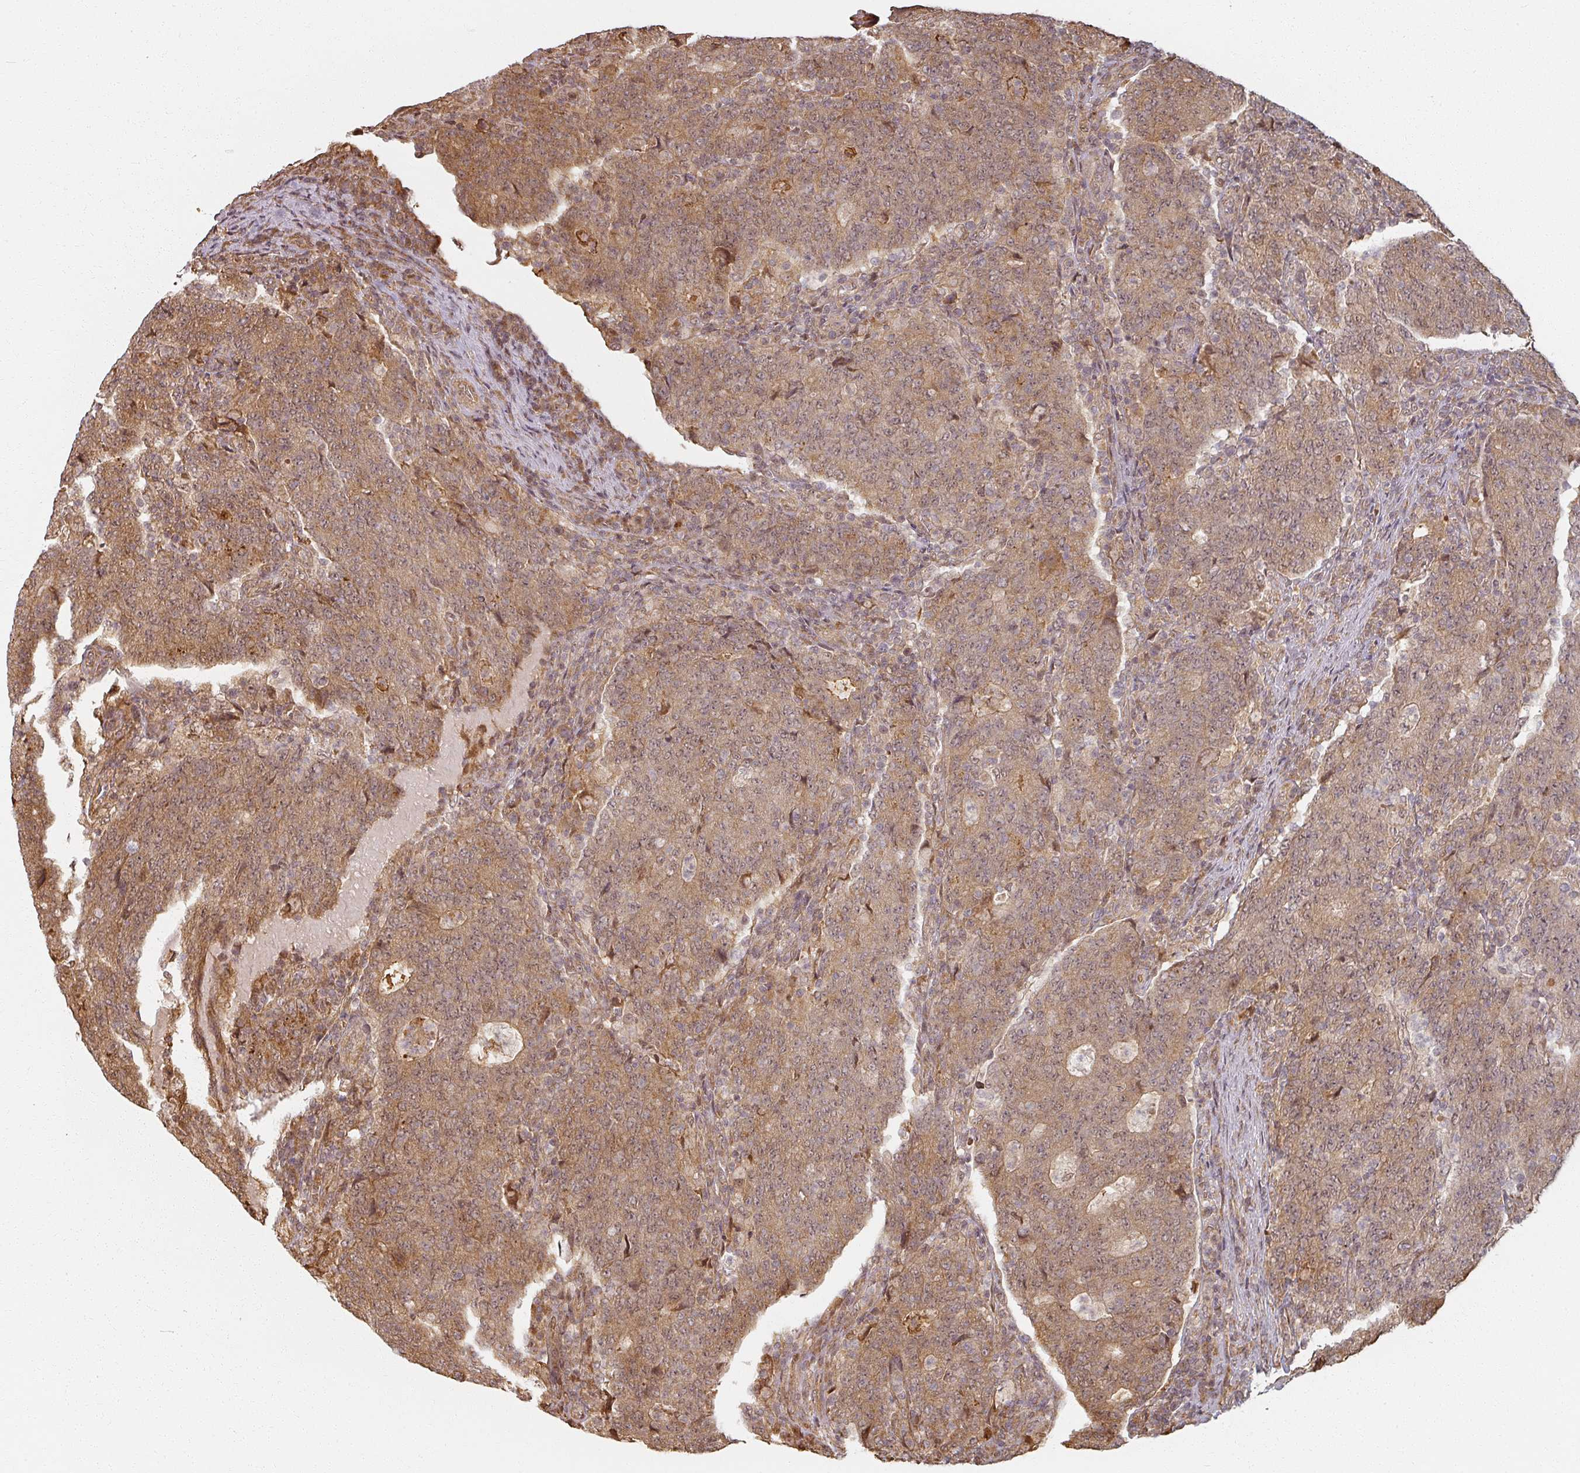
{"staining": {"intensity": "moderate", "quantity": ">75%", "location": "cytoplasmic/membranous,nuclear"}, "tissue": "colorectal cancer", "cell_type": "Tumor cells", "image_type": "cancer", "snomed": [{"axis": "morphology", "description": "Adenocarcinoma, NOS"}, {"axis": "topography", "description": "Colon"}], "caption": "The image exhibits a brown stain indicating the presence of a protein in the cytoplasmic/membranous and nuclear of tumor cells in adenocarcinoma (colorectal).", "gene": "MED19", "patient": {"sex": "female", "age": 75}}